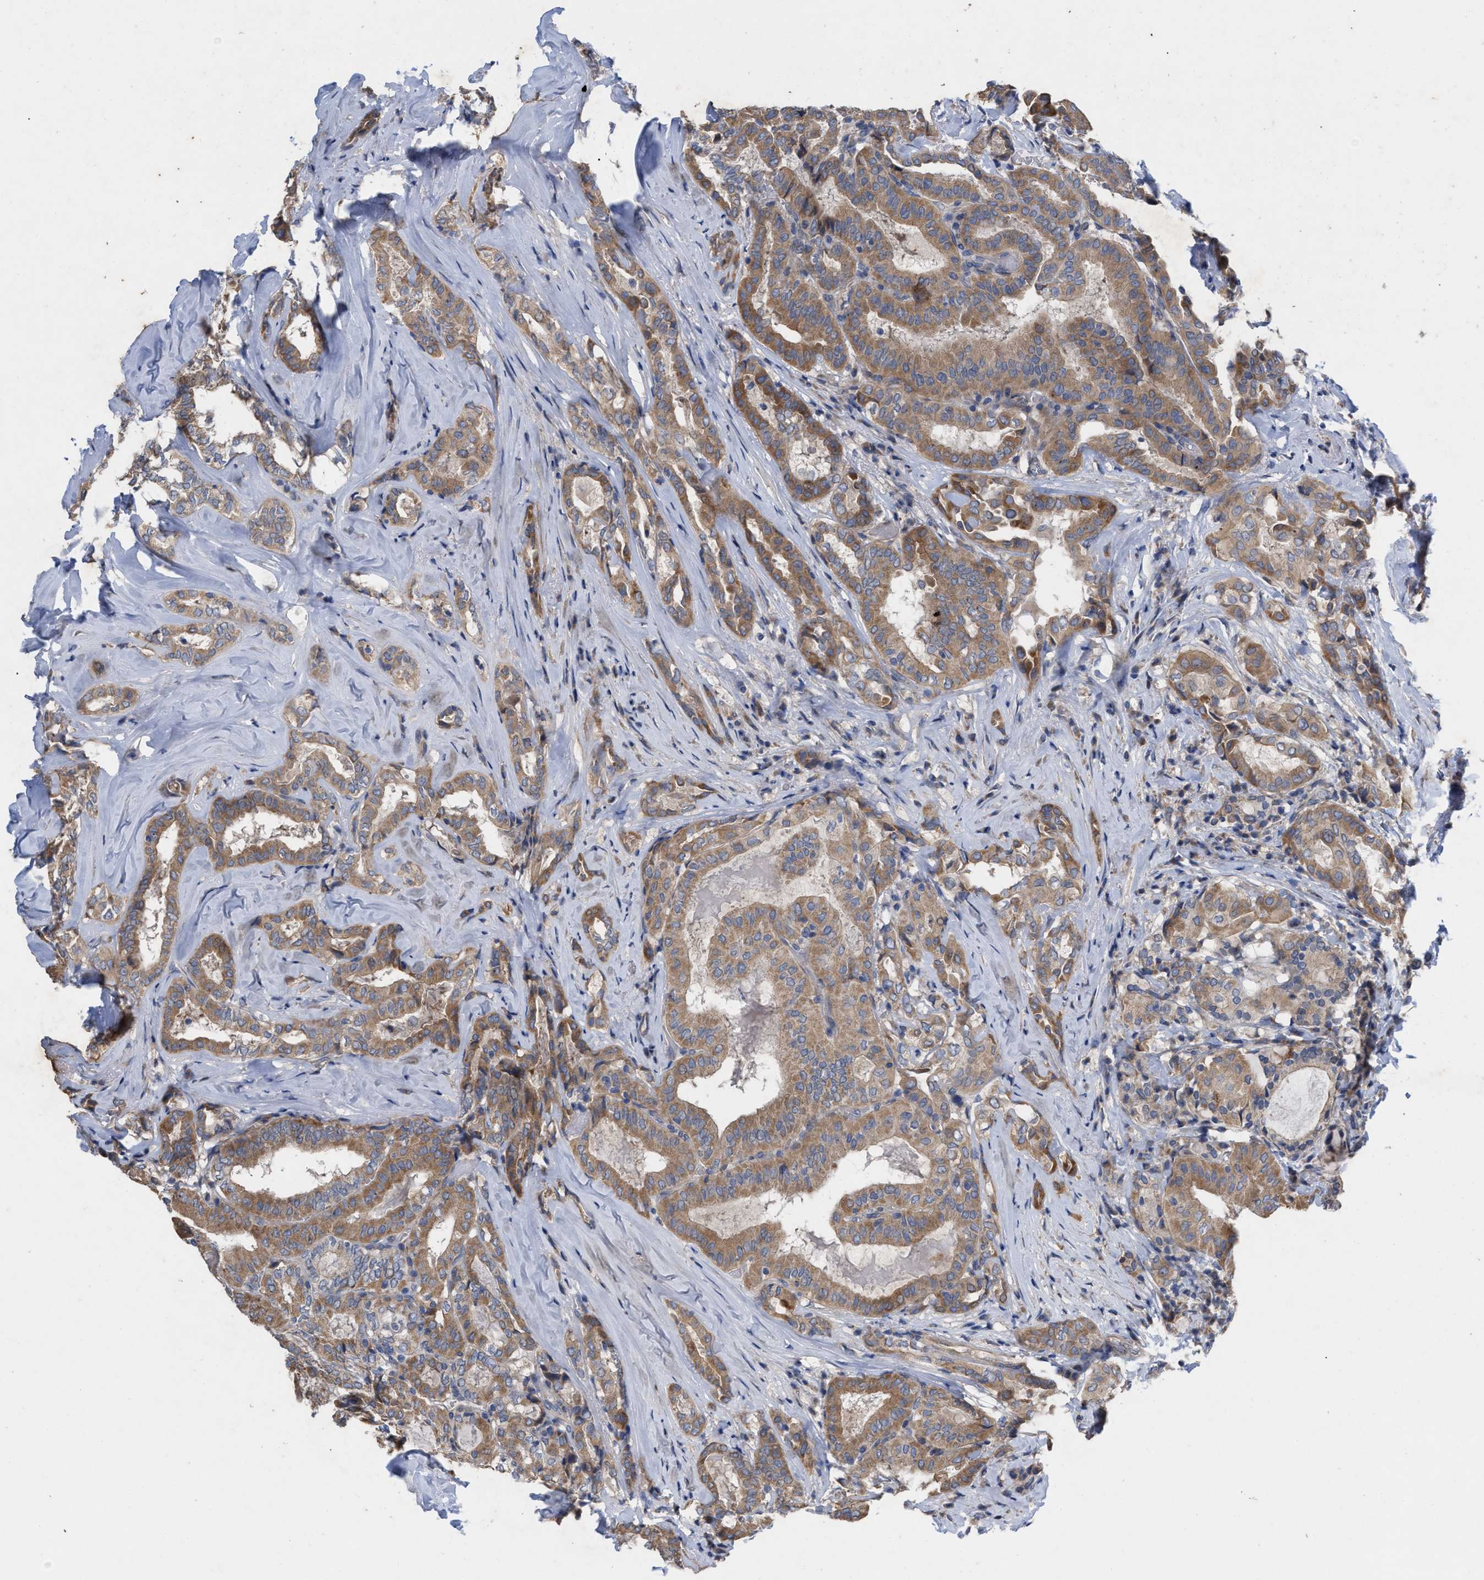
{"staining": {"intensity": "moderate", "quantity": ">75%", "location": "cytoplasmic/membranous"}, "tissue": "thyroid cancer", "cell_type": "Tumor cells", "image_type": "cancer", "snomed": [{"axis": "morphology", "description": "Papillary adenocarcinoma, NOS"}, {"axis": "topography", "description": "Thyroid gland"}], "caption": "The immunohistochemical stain labels moderate cytoplasmic/membranous positivity in tumor cells of thyroid papillary adenocarcinoma tissue. The staining was performed using DAB (3,3'-diaminobenzidine), with brown indicating positive protein expression. Nuclei are stained blue with hematoxylin.", "gene": "VIP", "patient": {"sex": "female", "age": 42}}